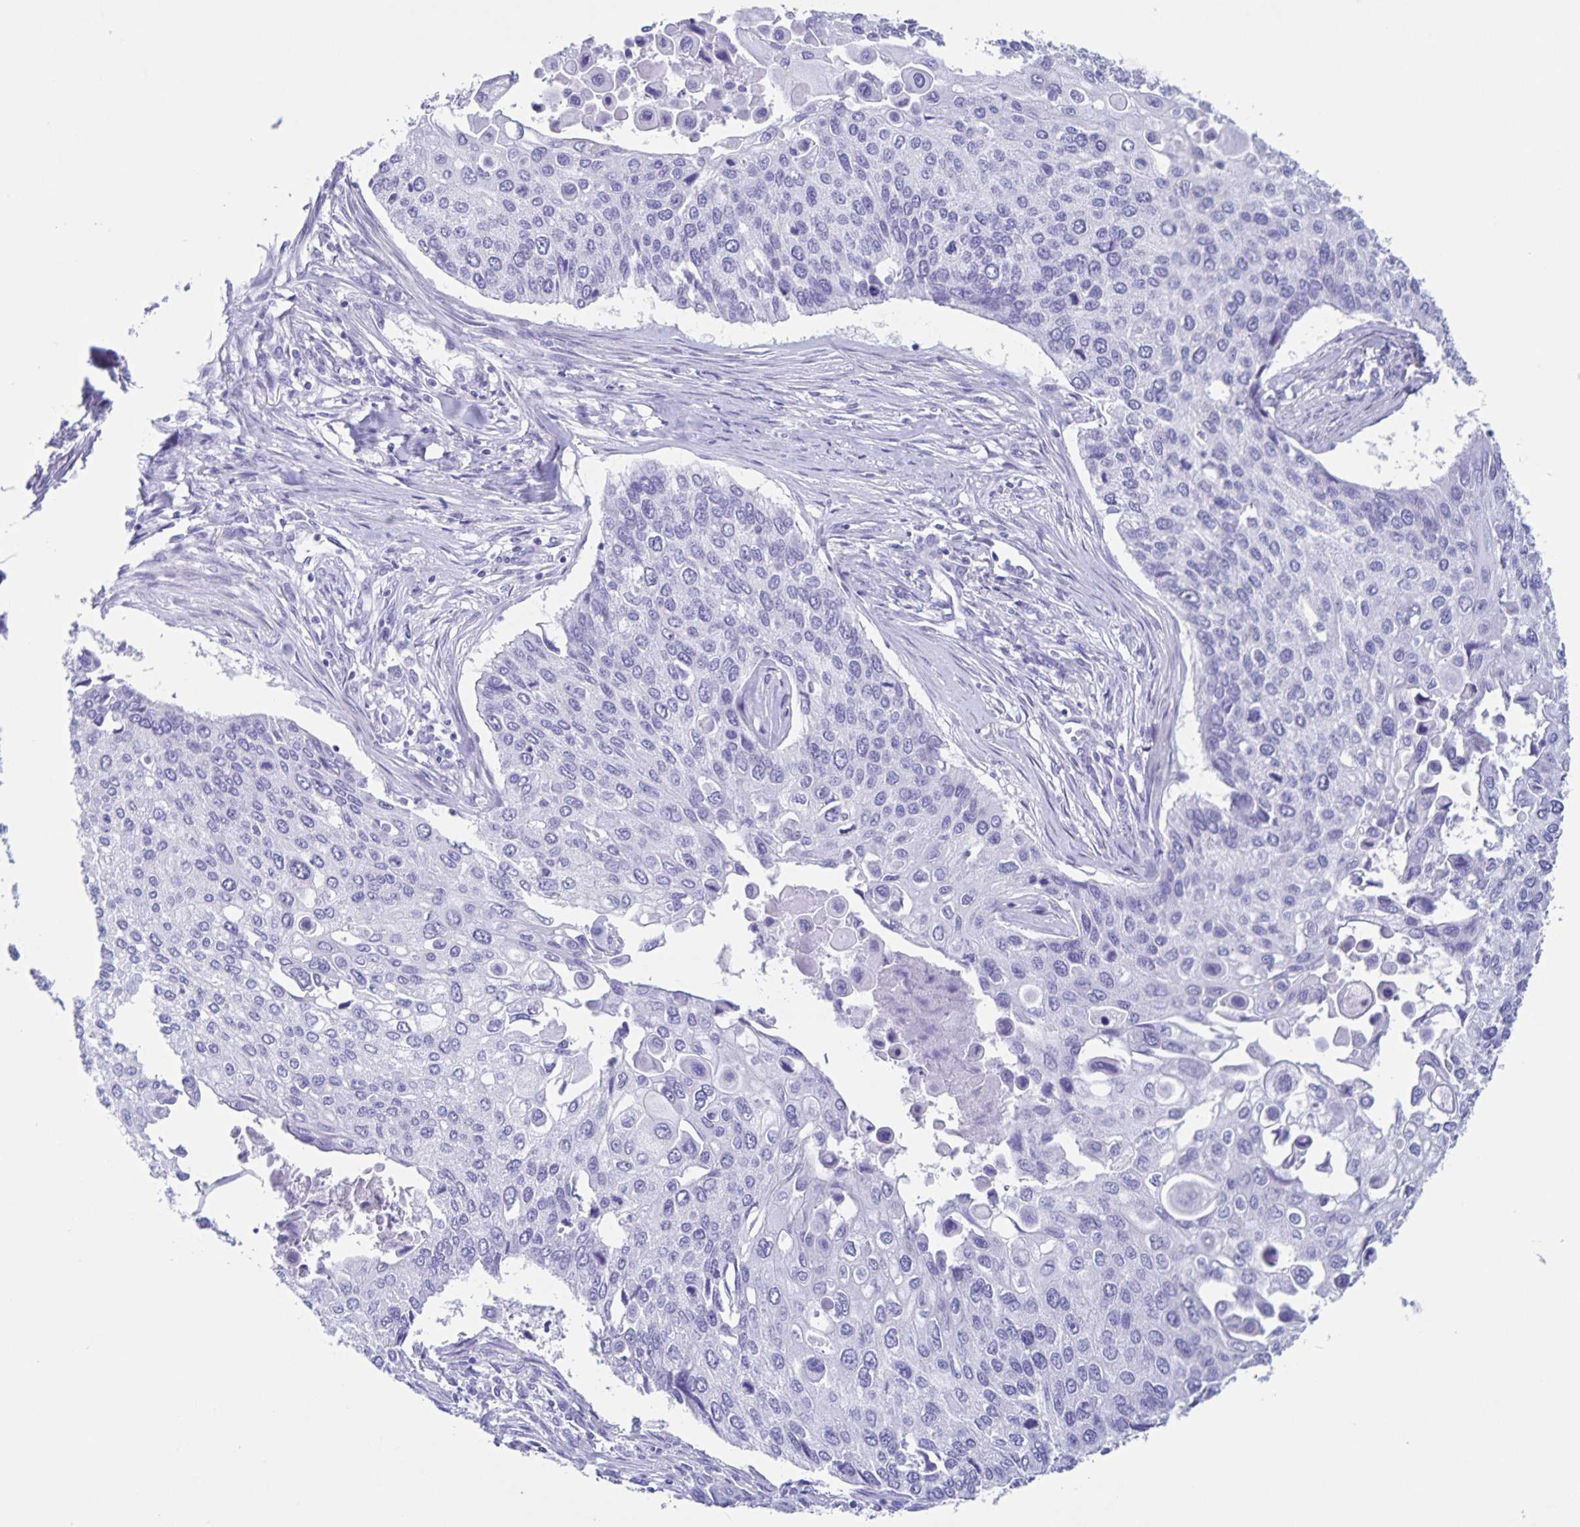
{"staining": {"intensity": "negative", "quantity": "none", "location": "none"}, "tissue": "lung cancer", "cell_type": "Tumor cells", "image_type": "cancer", "snomed": [{"axis": "morphology", "description": "Squamous cell carcinoma, NOS"}, {"axis": "morphology", "description": "Squamous cell carcinoma, metastatic, NOS"}, {"axis": "topography", "description": "Lung"}], "caption": "Photomicrograph shows no significant protein staining in tumor cells of lung cancer.", "gene": "C12orf56", "patient": {"sex": "male", "age": 63}}